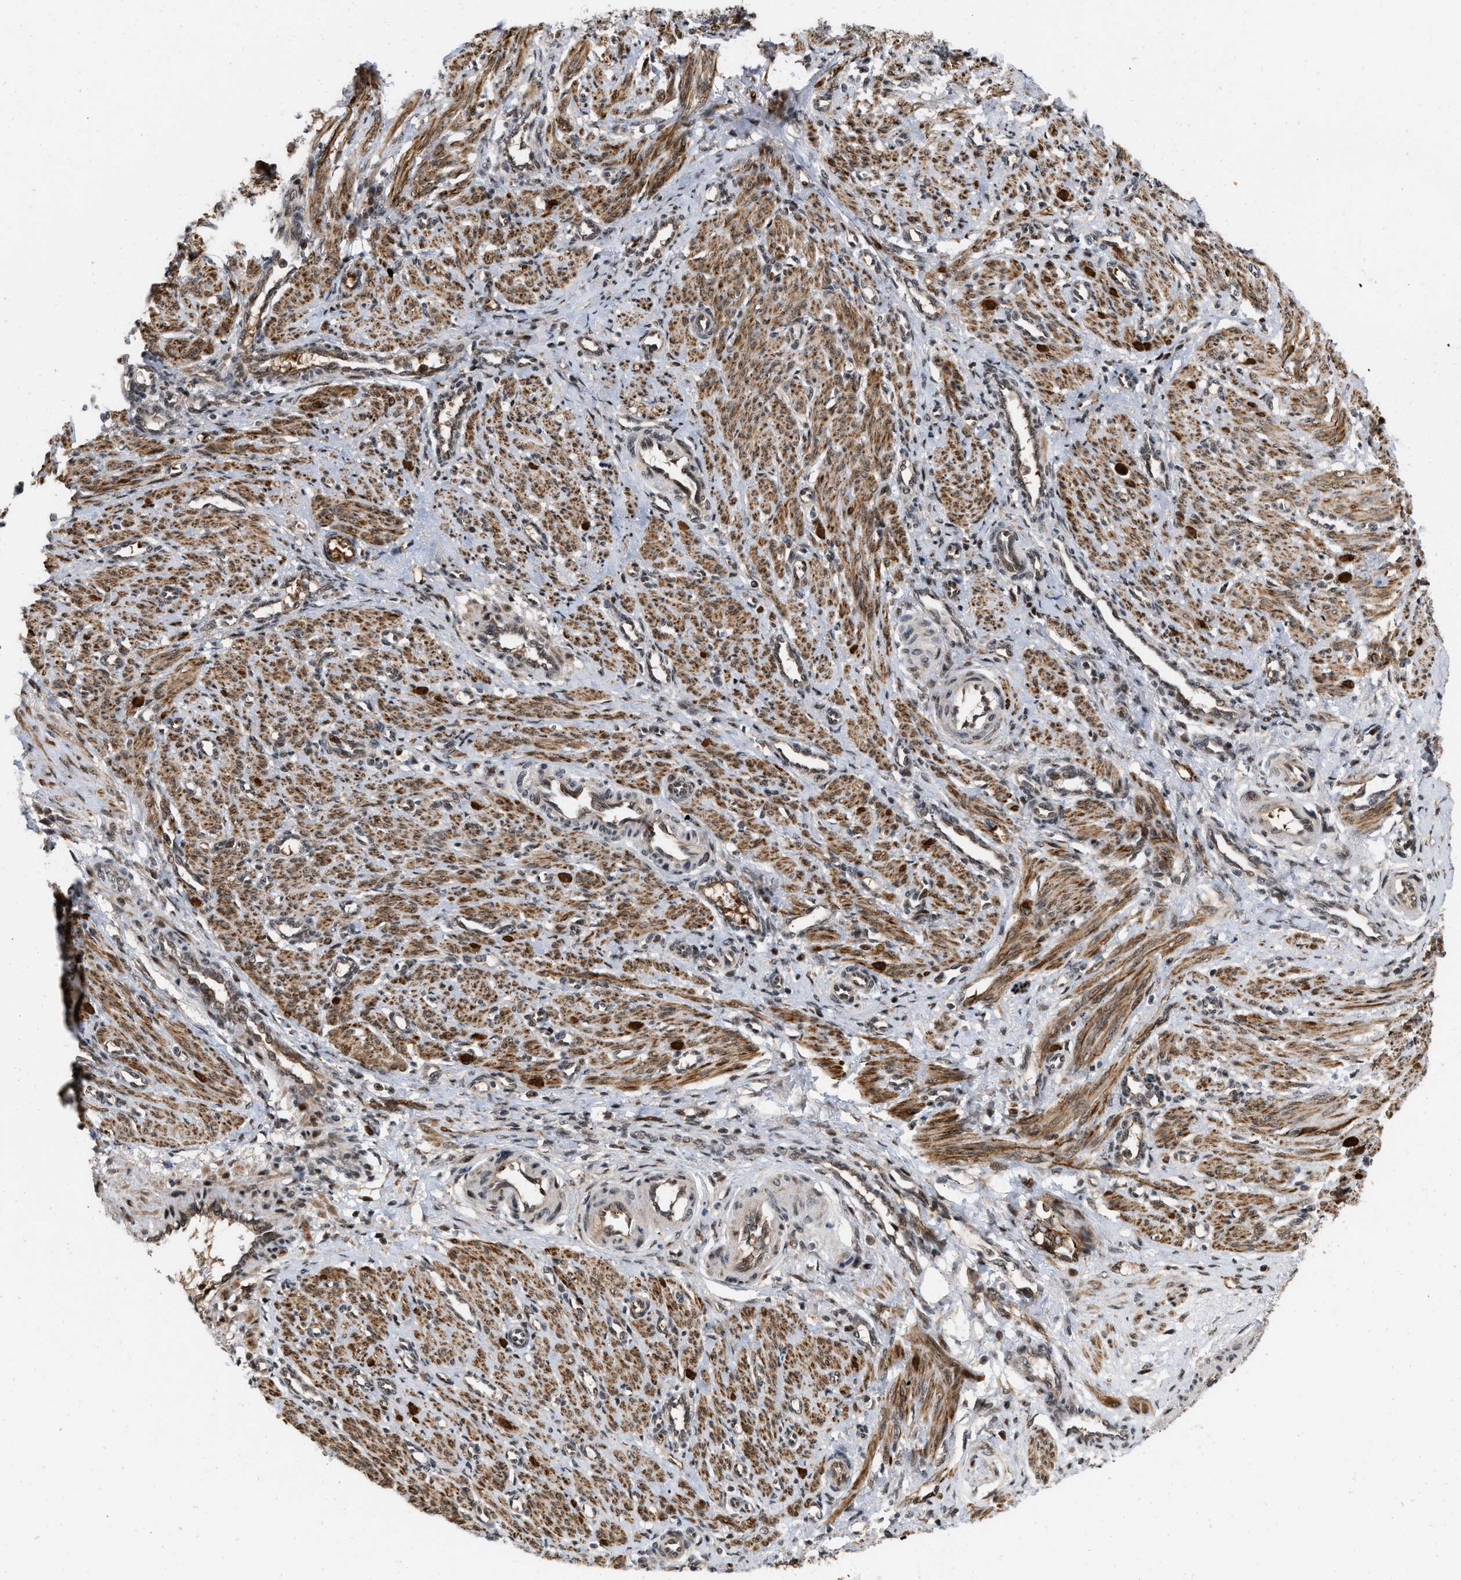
{"staining": {"intensity": "strong", "quantity": ">75%", "location": "cytoplasmic/membranous"}, "tissue": "smooth muscle", "cell_type": "Smooth muscle cells", "image_type": "normal", "snomed": [{"axis": "morphology", "description": "Normal tissue, NOS"}, {"axis": "topography", "description": "Endometrium"}], "caption": "A high-resolution image shows immunohistochemistry (IHC) staining of unremarkable smooth muscle, which exhibits strong cytoplasmic/membranous staining in about >75% of smooth muscle cells.", "gene": "ANKRD11", "patient": {"sex": "female", "age": 33}}